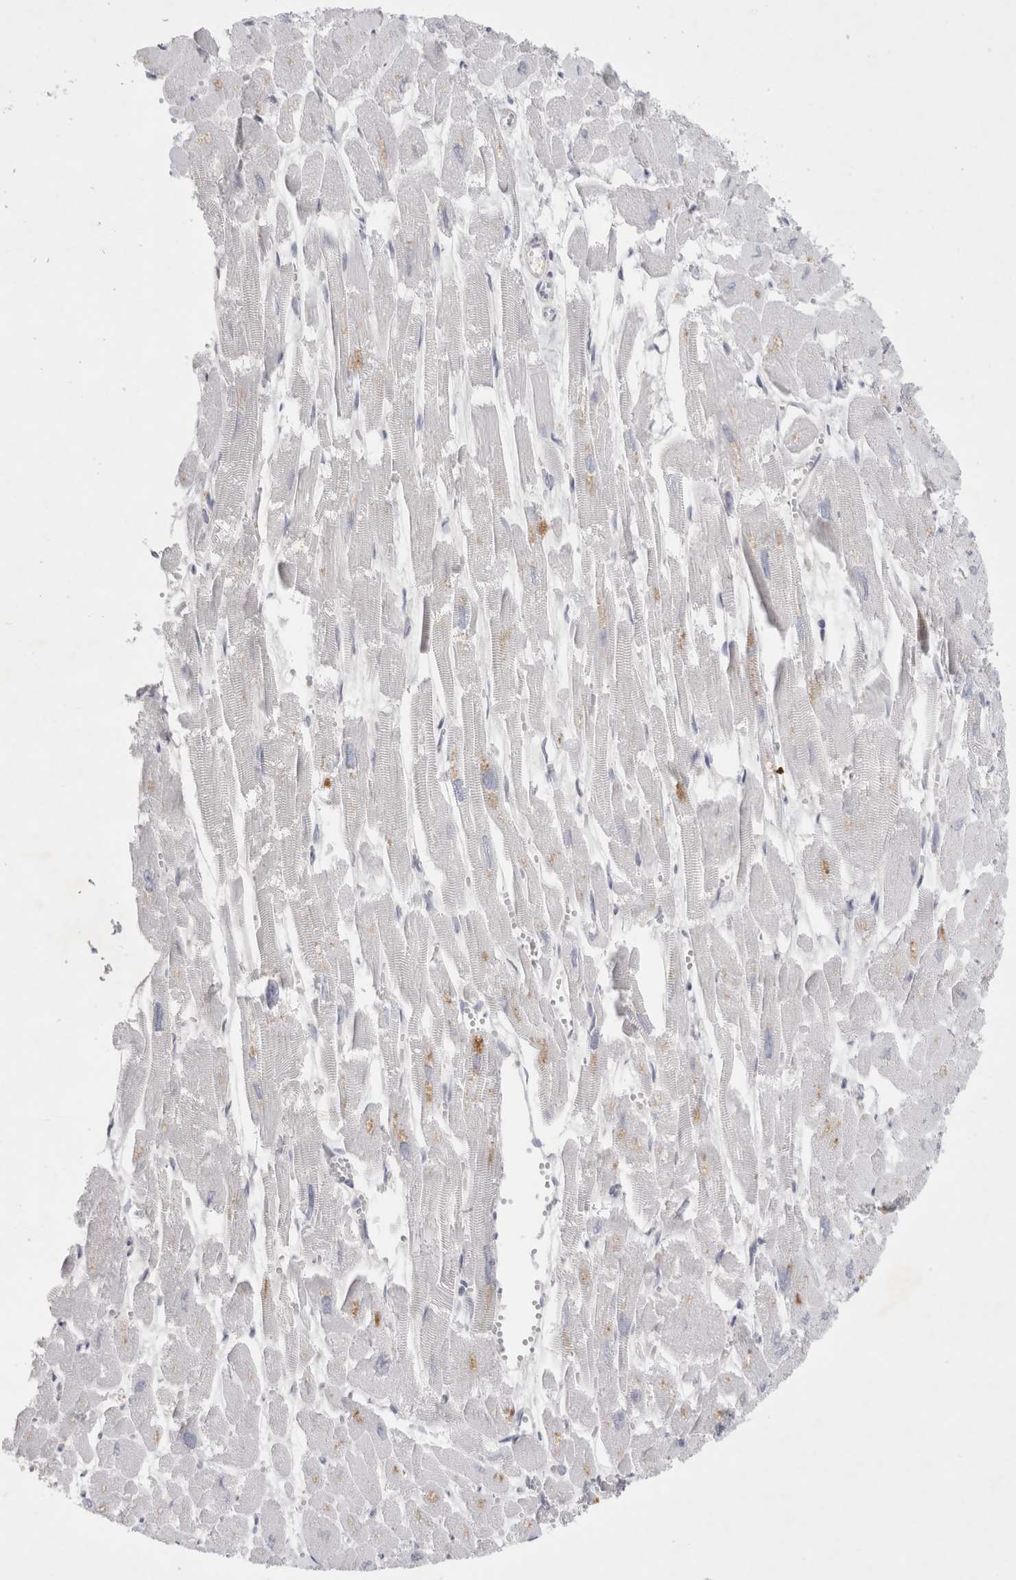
{"staining": {"intensity": "weak", "quantity": "<25%", "location": "cytoplasmic/membranous"}, "tissue": "heart muscle", "cell_type": "Cardiomyocytes", "image_type": "normal", "snomed": [{"axis": "morphology", "description": "Normal tissue, NOS"}, {"axis": "topography", "description": "Heart"}], "caption": "The histopathology image exhibits no significant expression in cardiomyocytes of heart muscle.", "gene": "GAA", "patient": {"sex": "male", "age": 54}}